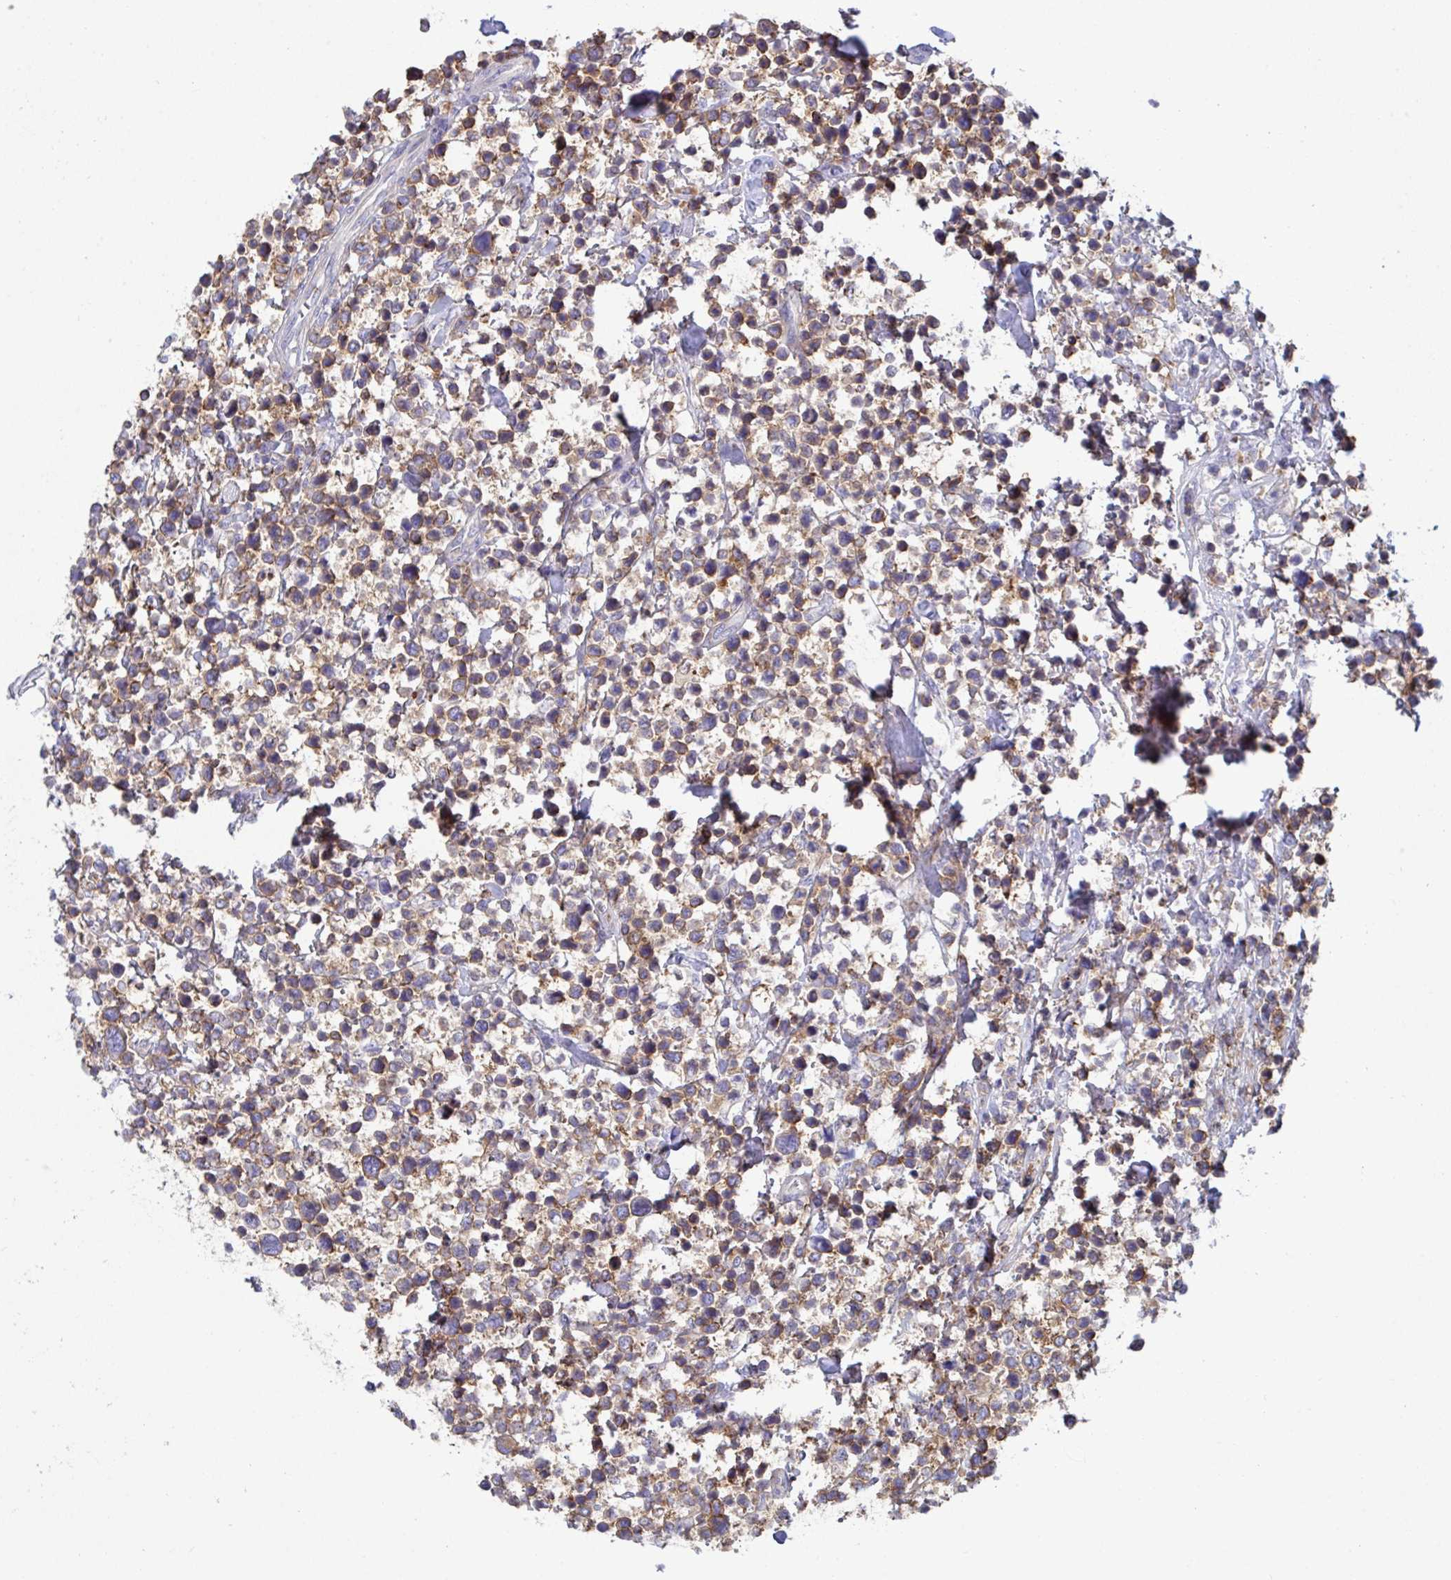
{"staining": {"intensity": "moderate", "quantity": ">75%", "location": "cytoplasmic/membranous"}, "tissue": "lymphoma", "cell_type": "Tumor cells", "image_type": "cancer", "snomed": [{"axis": "morphology", "description": "Malignant lymphoma, non-Hodgkin's type, High grade"}, {"axis": "topography", "description": "Soft tissue"}], "caption": "A photomicrograph of lymphoma stained for a protein shows moderate cytoplasmic/membranous brown staining in tumor cells. The staining was performed using DAB (3,3'-diaminobenzidine) to visualize the protein expression in brown, while the nuclei were stained in blue with hematoxylin (Magnification: 20x).", "gene": "WNK1", "patient": {"sex": "female", "age": 56}}